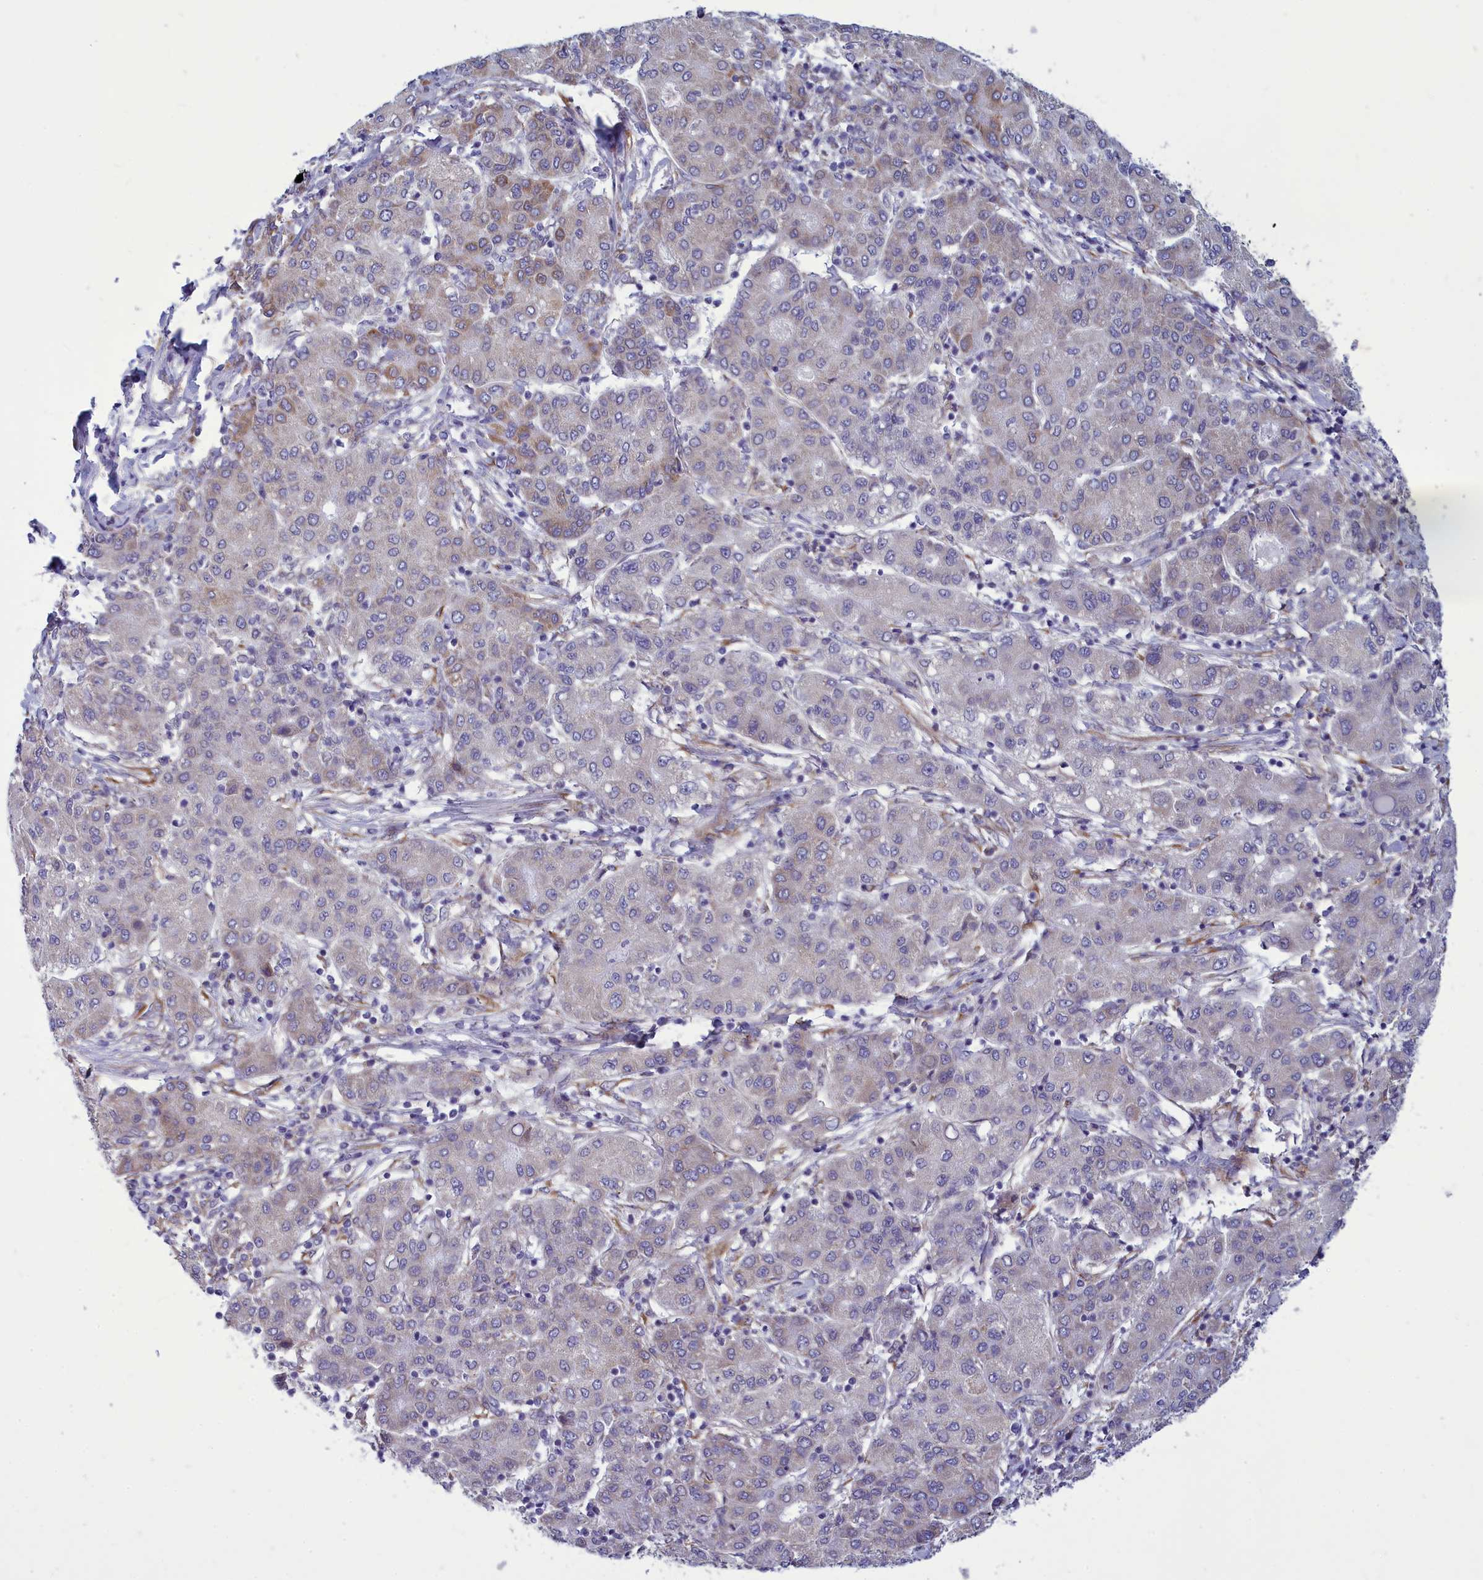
{"staining": {"intensity": "weak", "quantity": "25%-75%", "location": "cytoplasmic/membranous"}, "tissue": "liver cancer", "cell_type": "Tumor cells", "image_type": "cancer", "snomed": [{"axis": "morphology", "description": "Carcinoma, Hepatocellular, NOS"}, {"axis": "topography", "description": "Liver"}], "caption": "Protein staining reveals weak cytoplasmic/membranous staining in approximately 25%-75% of tumor cells in liver cancer (hepatocellular carcinoma). (DAB IHC, brown staining for protein, blue staining for nuclei).", "gene": "CENATAC", "patient": {"sex": "male", "age": 65}}